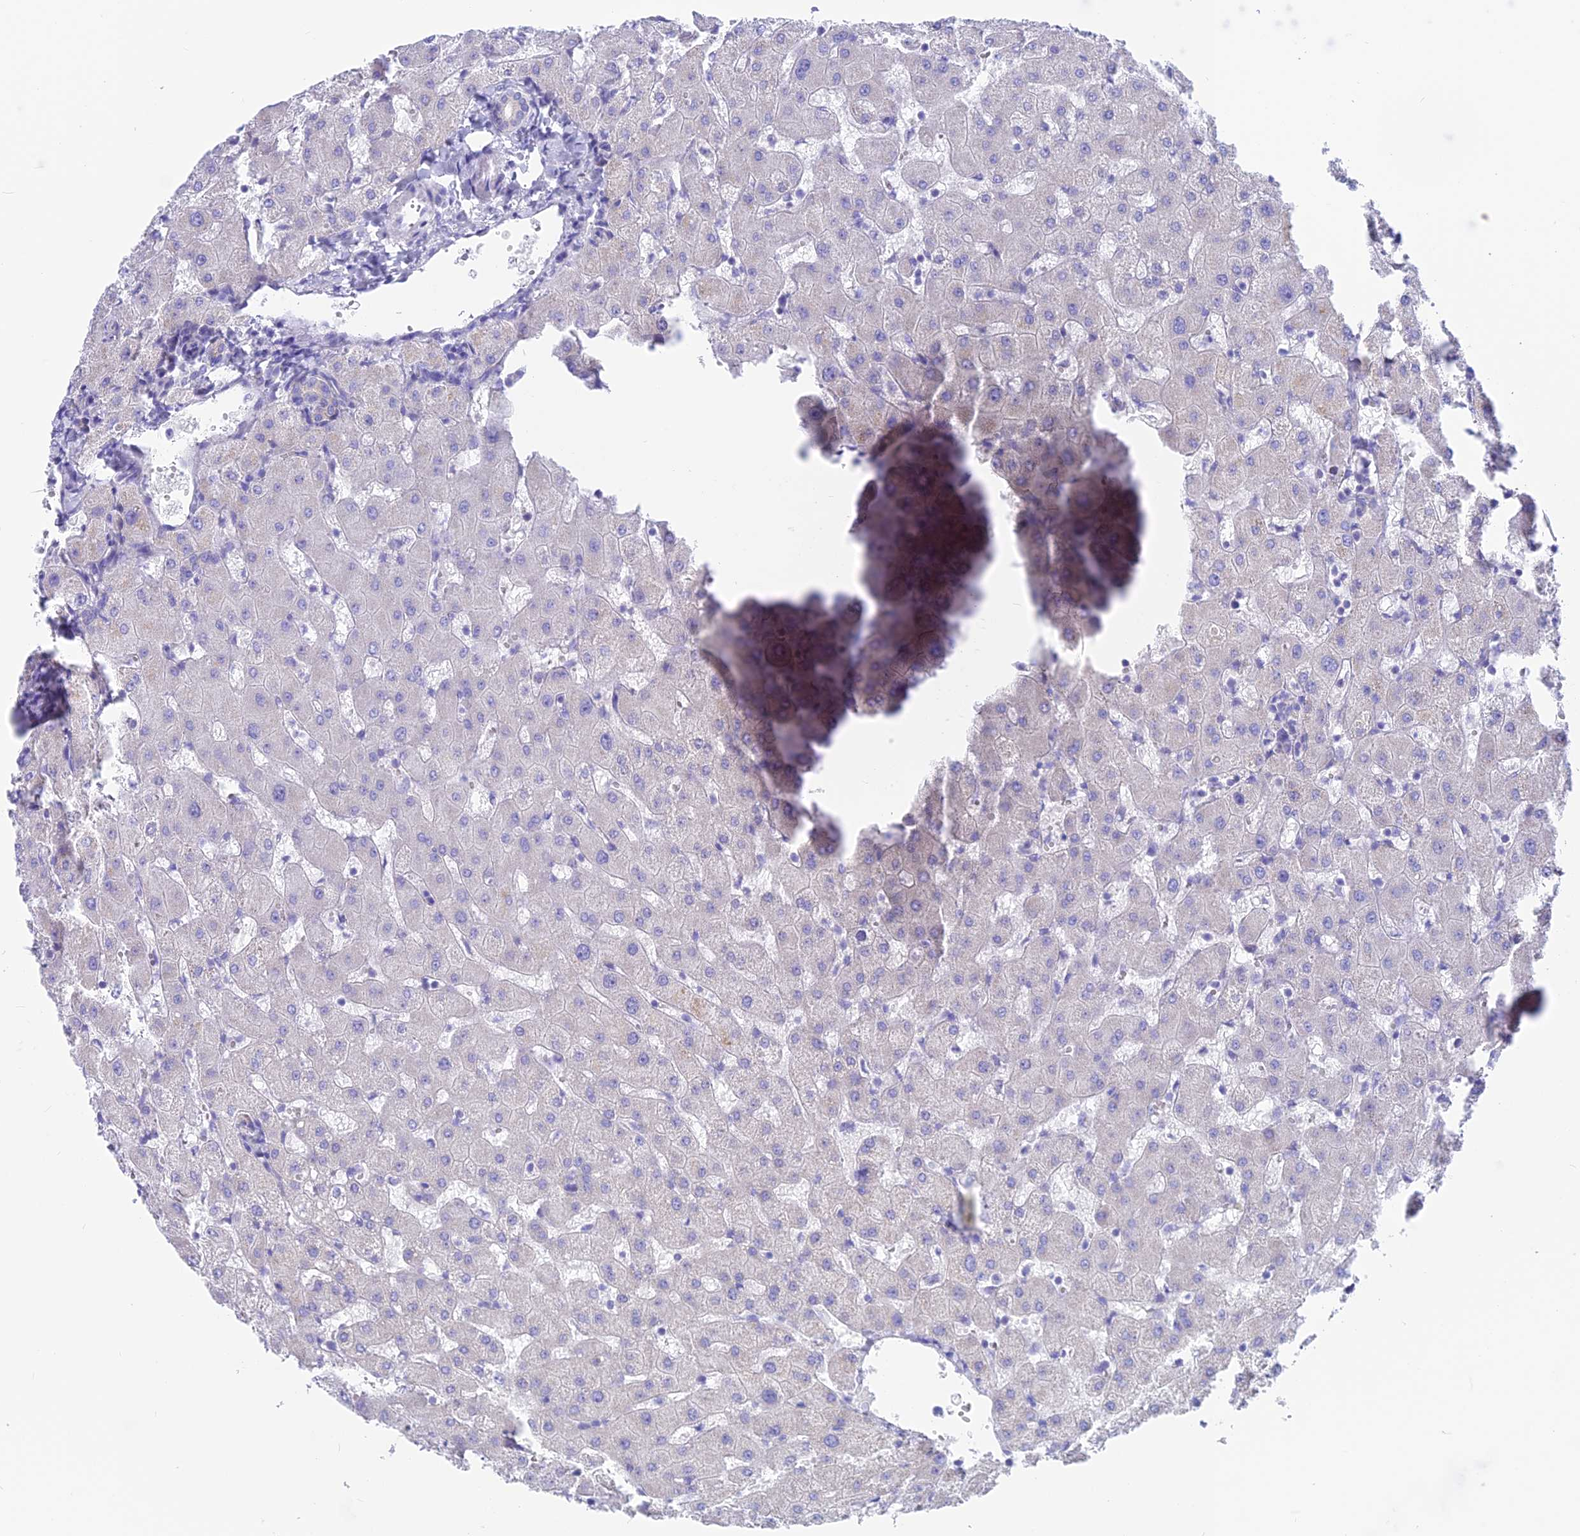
{"staining": {"intensity": "negative", "quantity": "none", "location": "none"}, "tissue": "liver", "cell_type": "Cholangiocytes", "image_type": "normal", "snomed": [{"axis": "morphology", "description": "Normal tissue, NOS"}, {"axis": "topography", "description": "Liver"}], "caption": "DAB immunohistochemical staining of normal human liver demonstrates no significant expression in cholangiocytes.", "gene": "LZTFL1", "patient": {"sex": "female", "age": 63}}